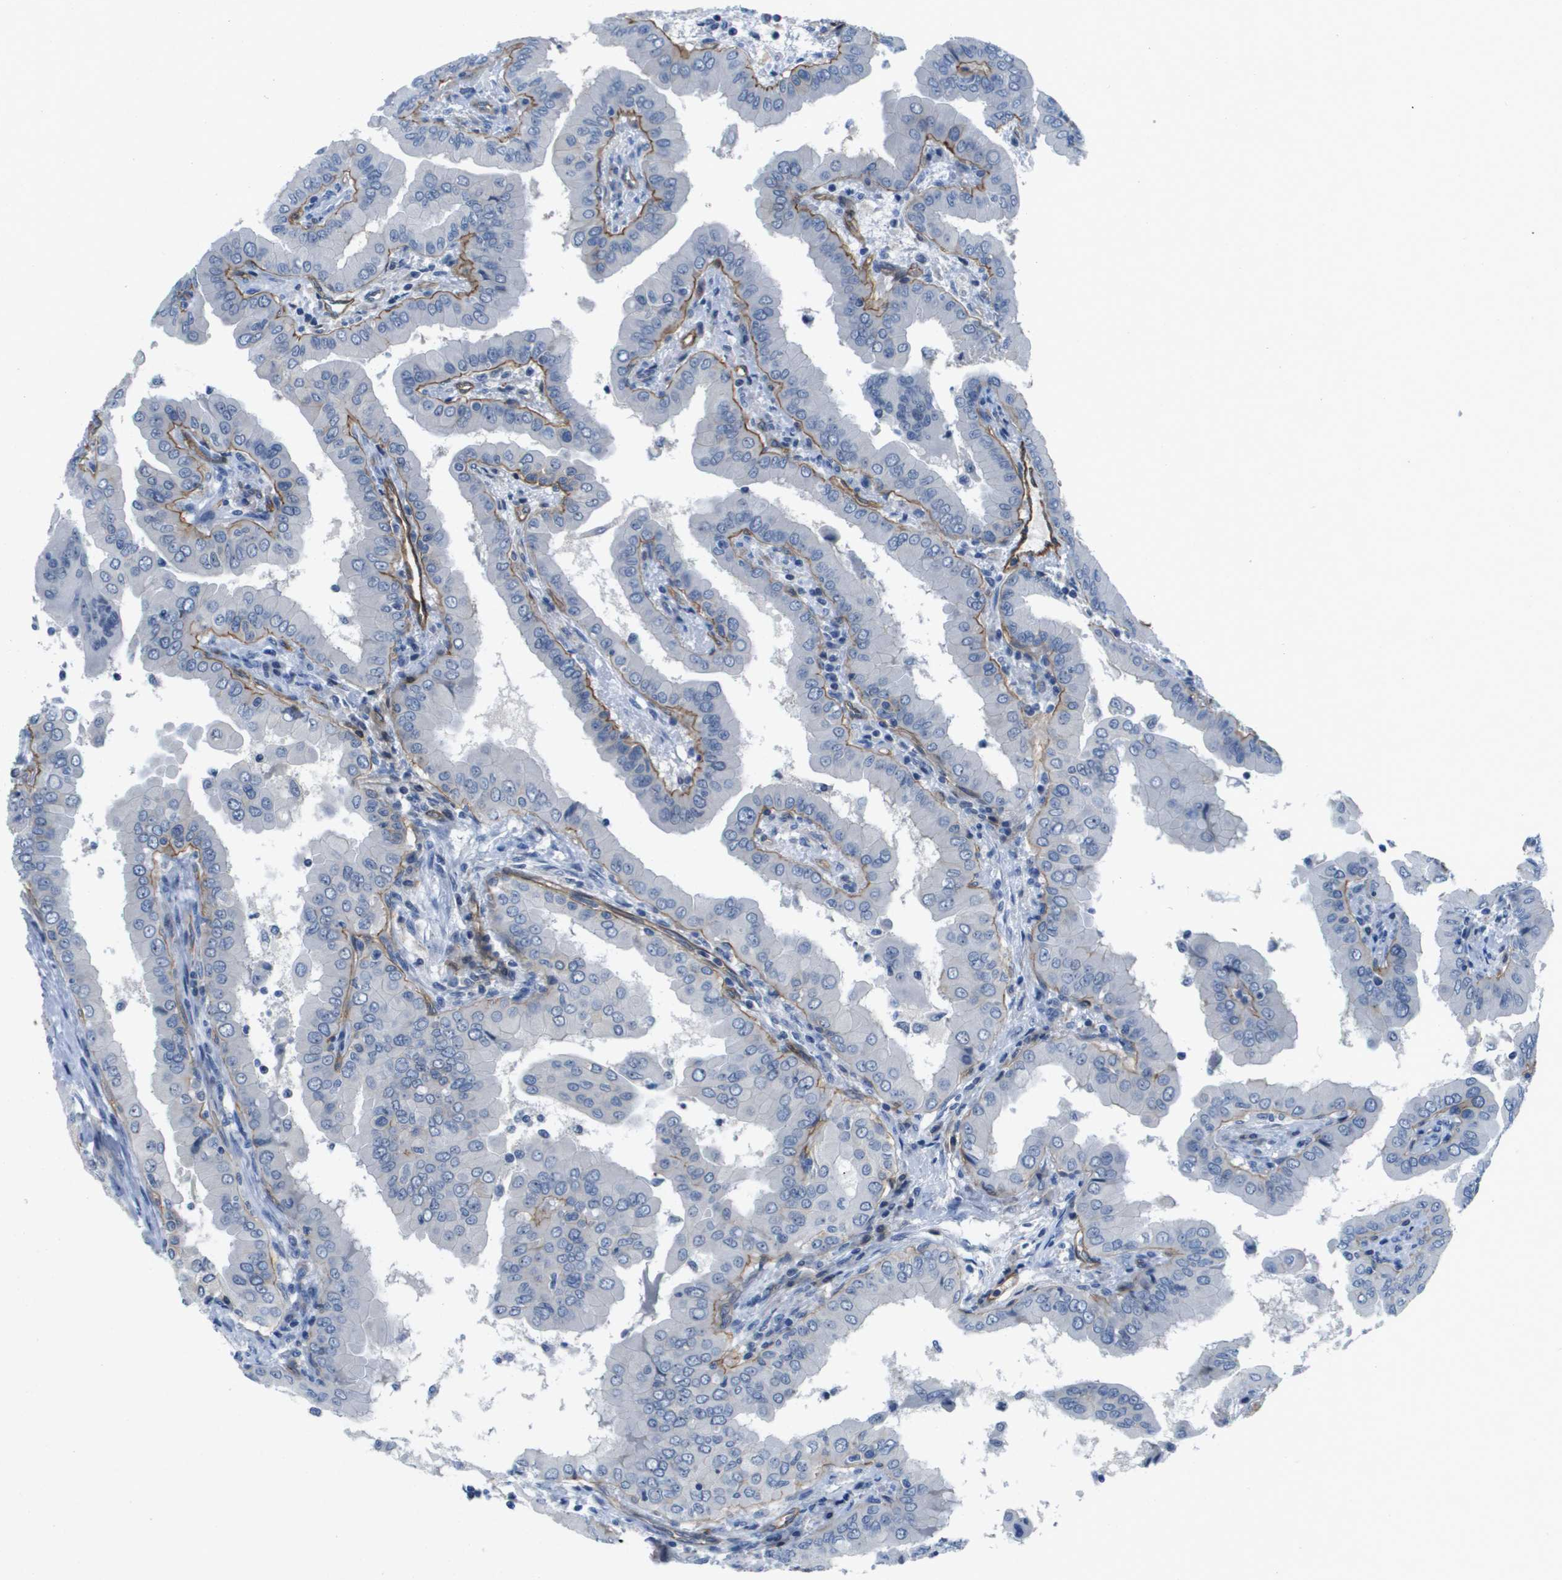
{"staining": {"intensity": "moderate", "quantity": "<25%", "location": "cytoplasmic/membranous"}, "tissue": "thyroid cancer", "cell_type": "Tumor cells", "image_type": "cancer", "snomed": [{"axis": "morphology", "description": "Papillary adenocarcinoma, NOS"}, {"axis": "topography", "description": "Thyroid gland"}], "caption": "Immunohistochemical staining of thyroid papillary adenocarcinoma exhibits low levels of moderate cytoplasmic/membranous protein expression in approximately <25% of tumor cells.", "gene": "ITGA6", "patient": {"sex": "male", "age": 33}}